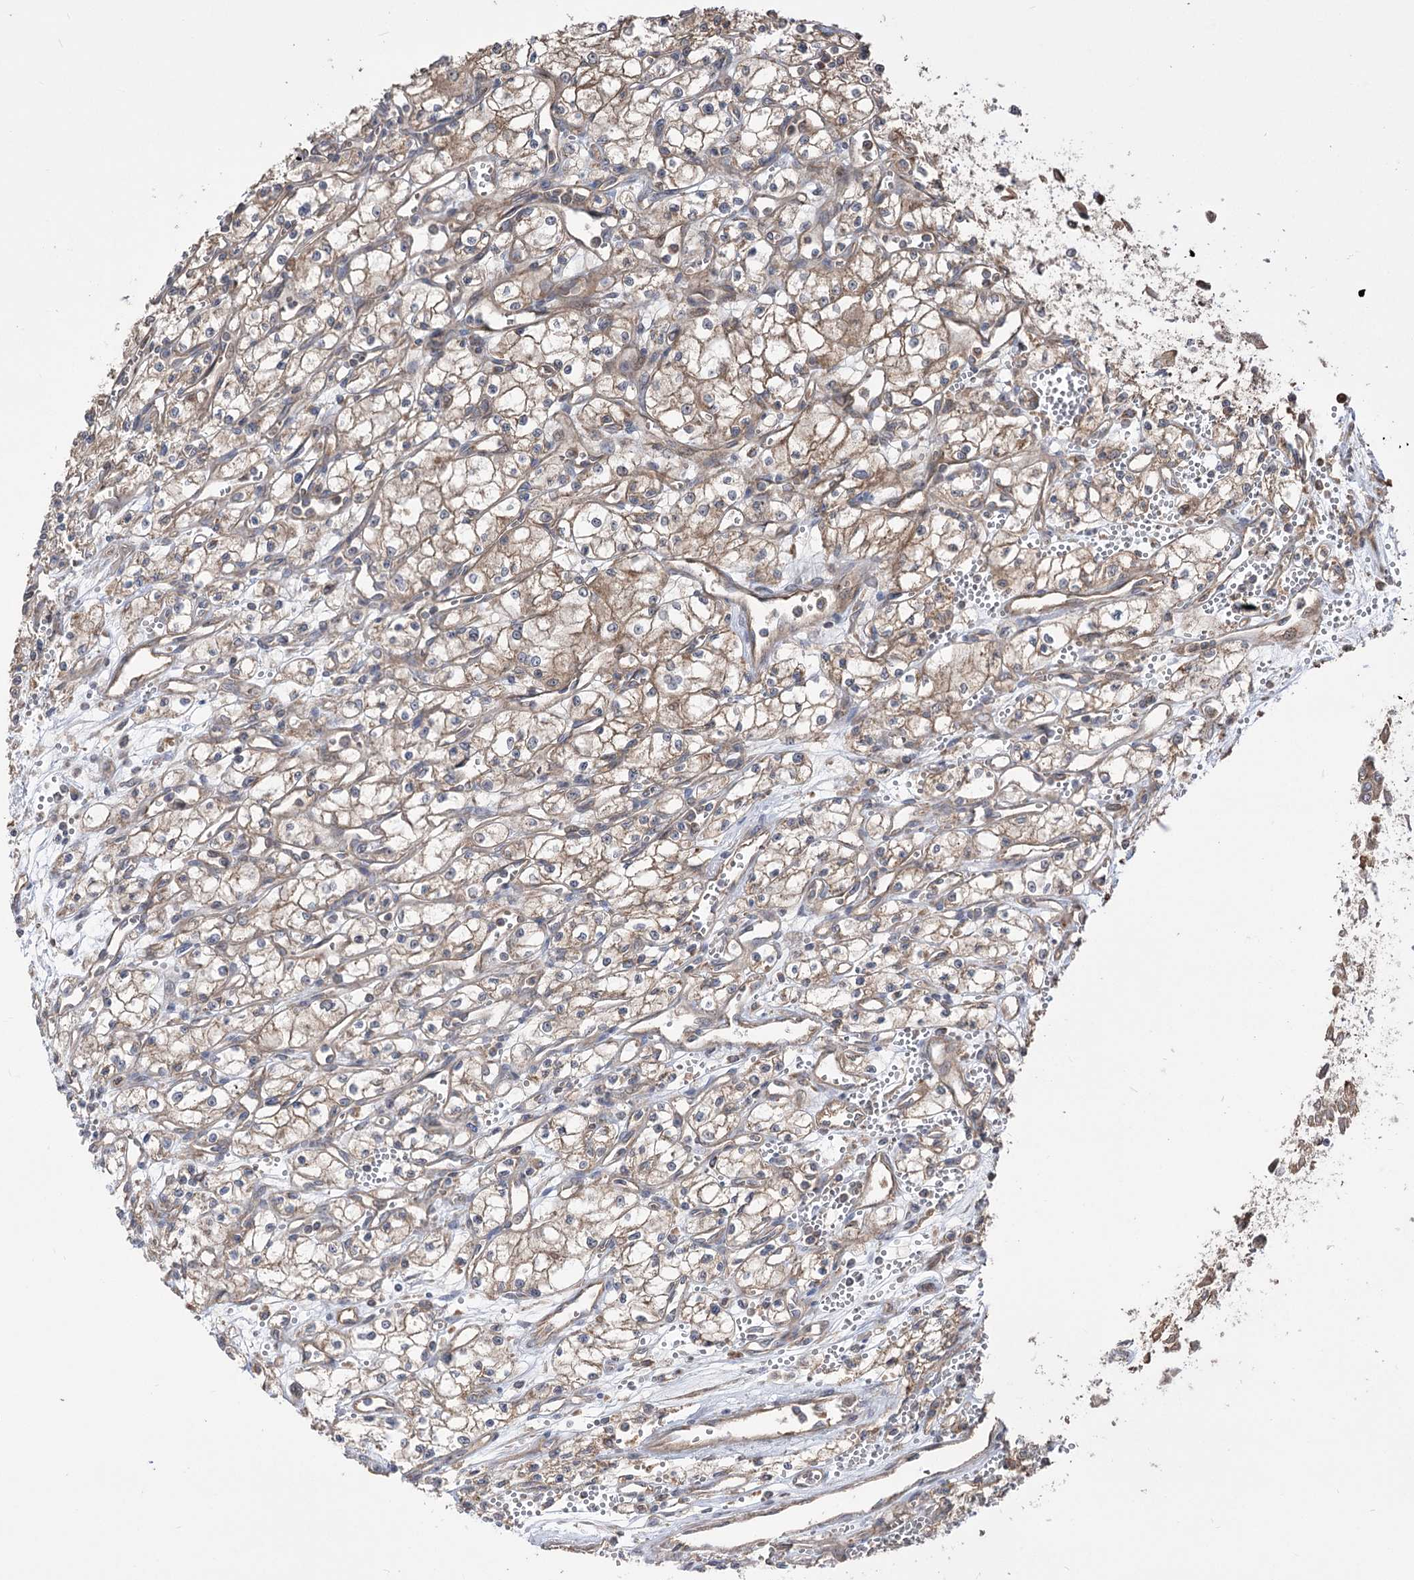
{"staining": {"intensity": "weak", "quantity": ">75%", "location": "cytoplasmic/membranous"}, "tissue": "renal cancer", "cell_type": "Tumor cells", "image_type": "cancer", "snomed": [{"axis": "morphology", "description": "Adenocarcinoma, NOS"}, {"axis": "topography", "description": "Kidney"}], "caption": "This is a micrograph of immunohistochemistry (IHC) staining of renal cancer (adenocarcinoma), which shows weak staining in the cytoplasmic/membranous of tumor cells.", "gene": "XYLB", "patient": {"sex": "male", "age": 59}}